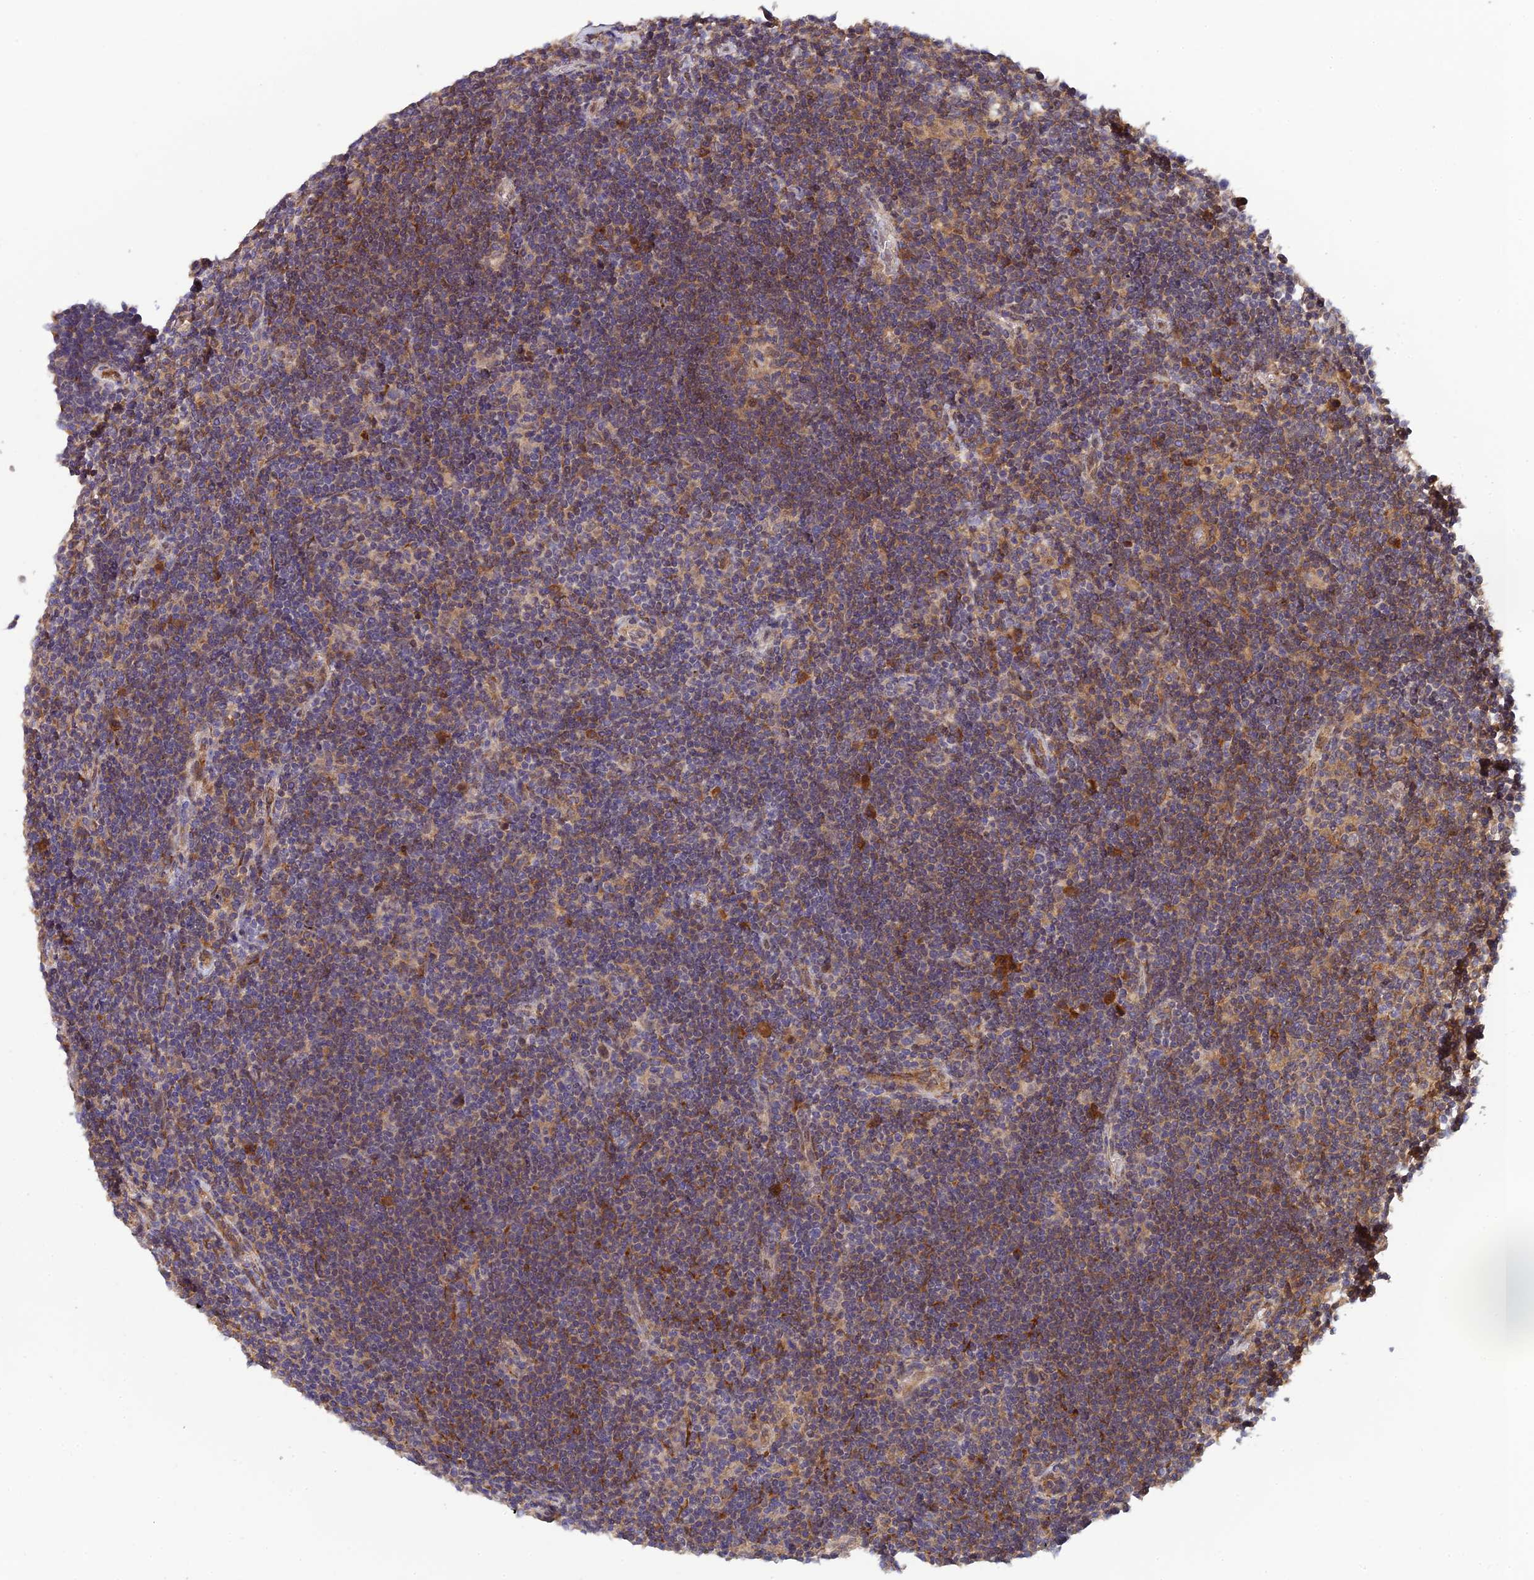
{"staining": {"intensity": "negative", "quantity": "none", "location": "none"}, "tissue": "lymphoma", "cell_type": "Tumor cells", "image_type": "cancer", "snomed": [{"axis": "morphology", "description": "Hodgkin's disease, NOS"}, {"axis": "topography", "description": "Lymph node"}], "caption": "A photomicrograph of lymphoma stained for a protein exhibits no brown staining in tumor cells. Brightfield microscopy of immunohistochemistry stained with DAB (3,3'-diaminobenzidine) (brown) and hematoxylin (blue), captured at high magnification.", "gene": "P3H3", "patient": {"sex": "female", "age": 57}}